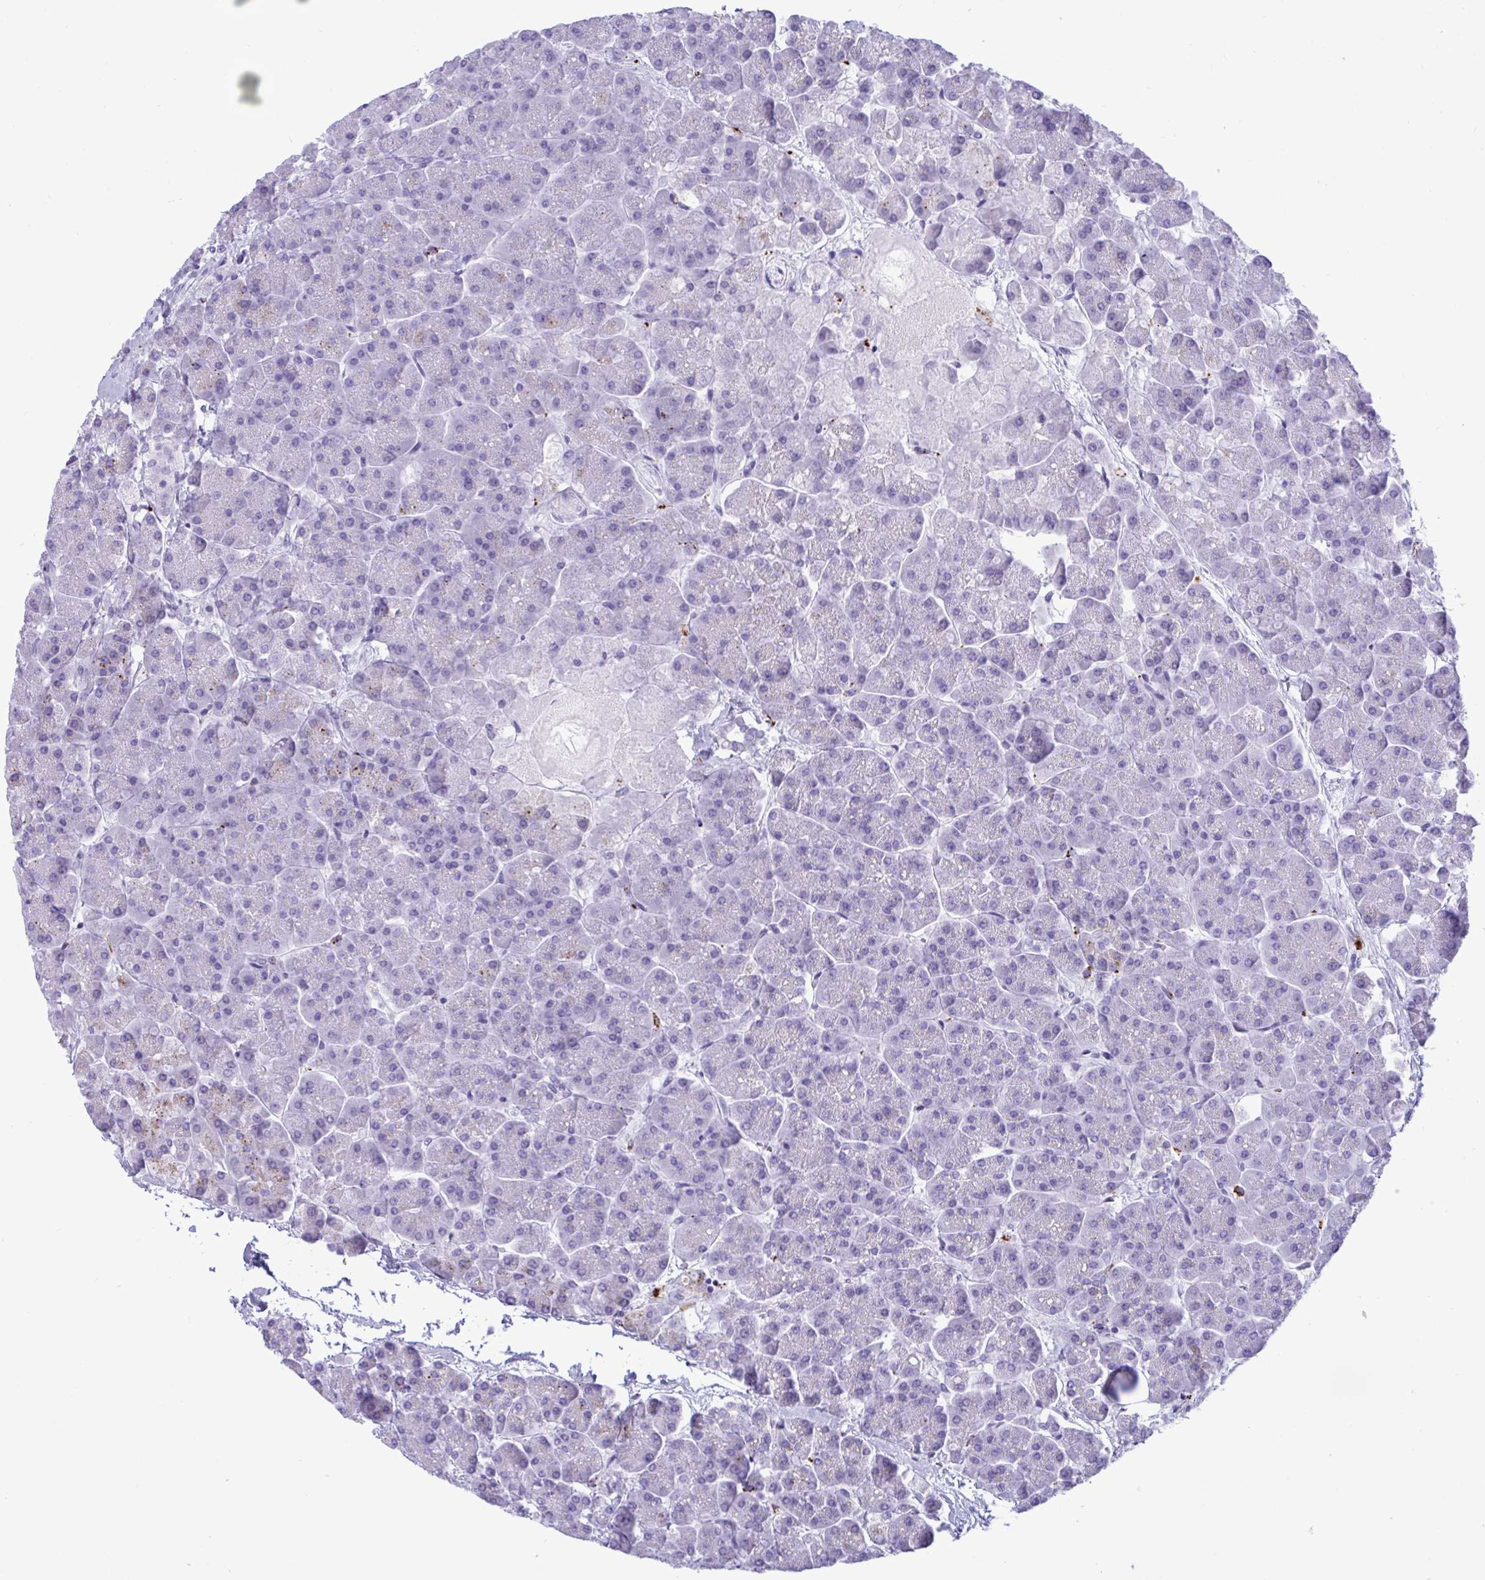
{"staining": {"intensity": "strong", "quantity": "<25%", "location": "cytoplasmic/membranous"}, "tissue": "pancreas", "cell_type": "Exocrine glandular cells", "image_type": "normal", "snomed": [{"axis": "morphology", "description": "Normal tissue, NOS"}, {"axis": "topography", "description": "Pancreas"}, {"axis": "topography", "description": "Peripheral nerve tissue"}], "caption": "A brown stain shows strong cytoplasmic/membranous staining of a protein in exocrine glandular cells of normal pancreas. Ihc stains the protein of interest in brown and the nuclei are stained blue.", "gene": "CPVL", "patient": {"sex": "male", "age": 54}}